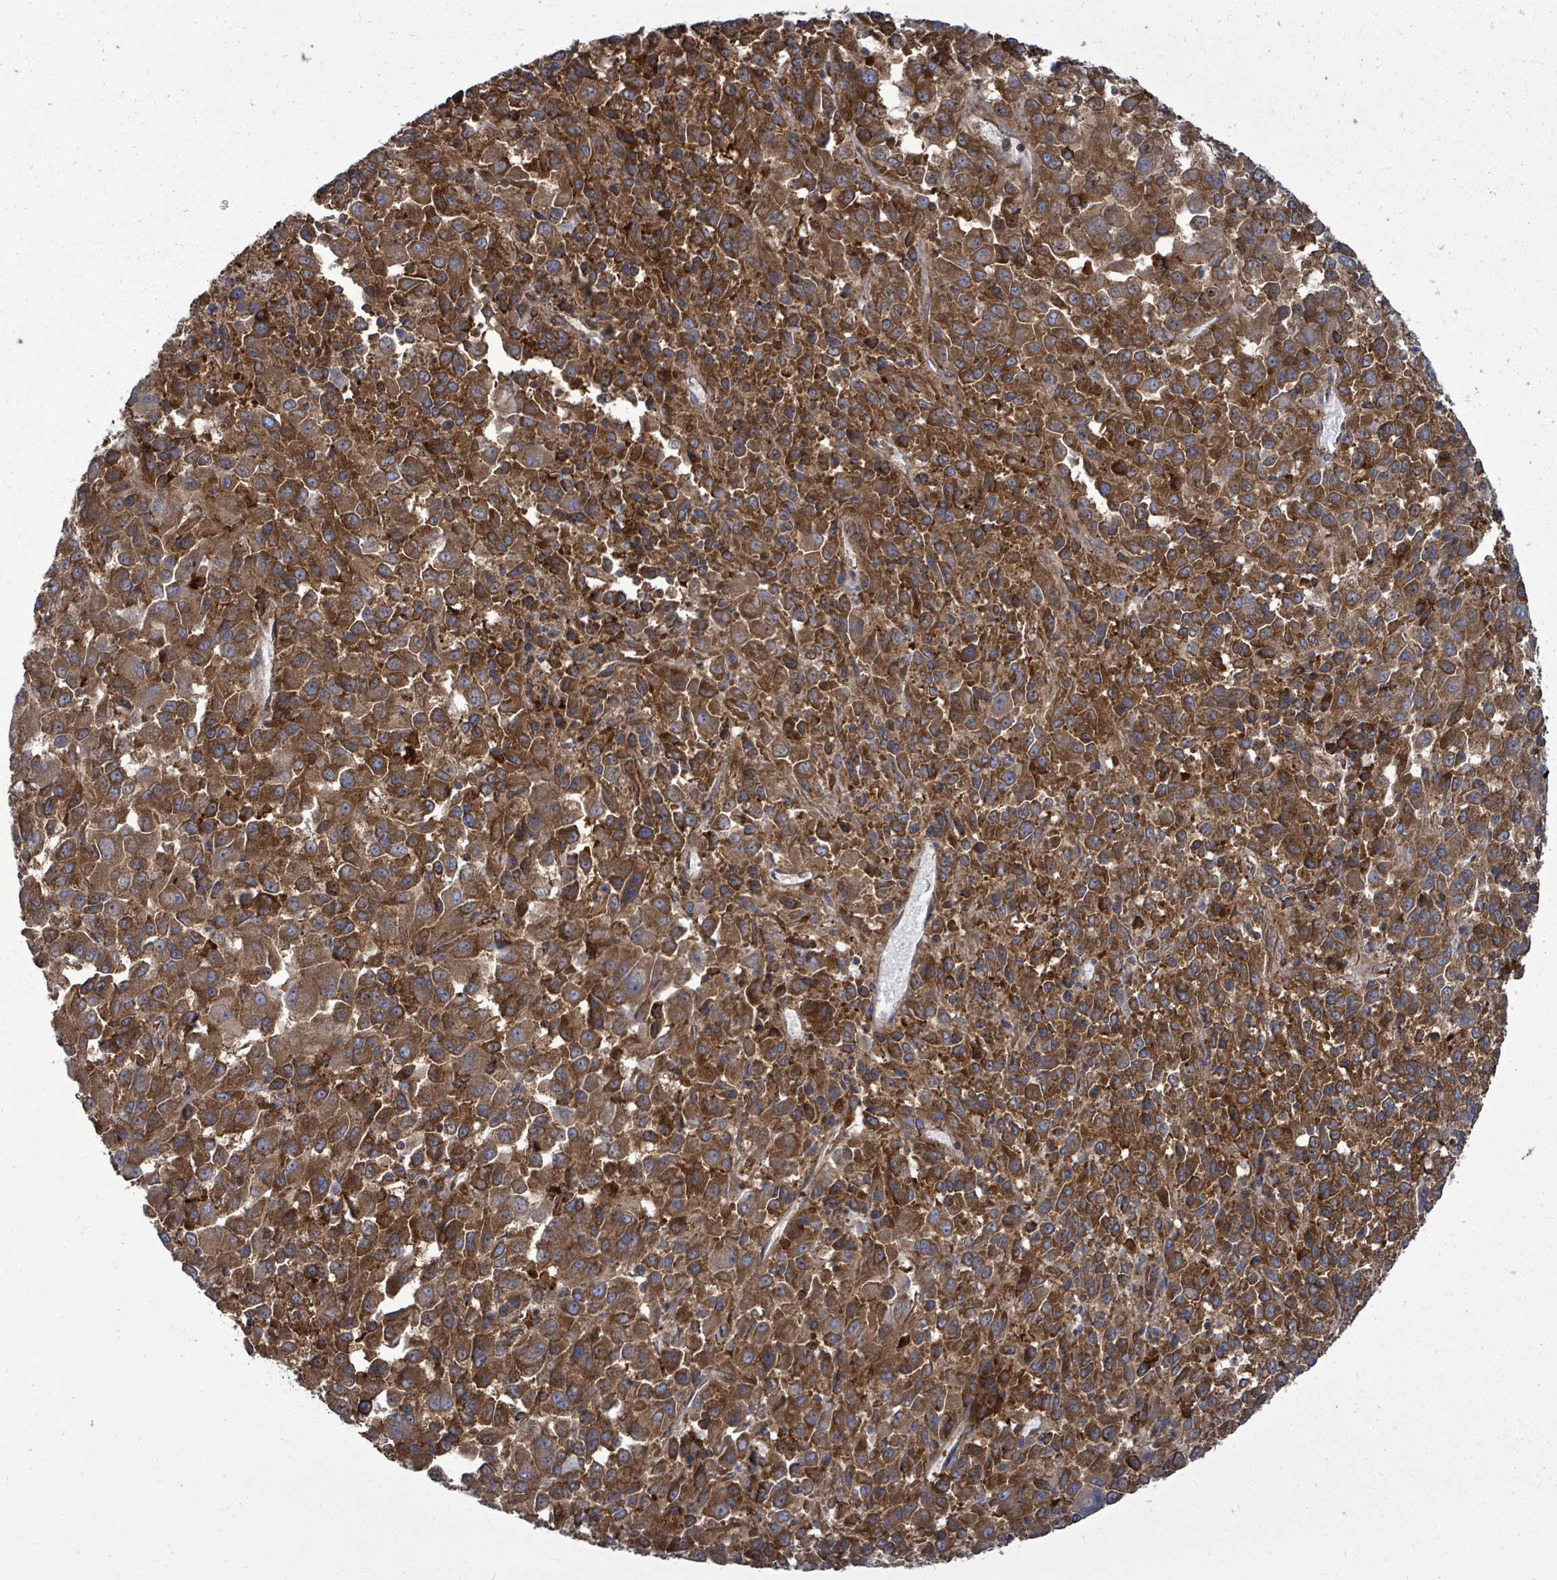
{"staining": {"intensity": "strong", "quantity": ">75%", "location": "cytoplasmic/membranous"}, "tissue": "melanoma", "cell_type": "Tumor cells", "image_type": "cancer", "snomed": [{"axis": "morphology", "description": "Malignant melanoma, Metastatic site"}, {"axis": "topography", "description": "Lung"}], "caption": "A high-resolution histopathology image shows immunohistochemistry (IHC) staining of melanoma, which demonstrates strong cytoplasmic/membranous positivity in approximately >75% of tumor cells.", "gene": "EIF3C", "patient": {"sex": "male", "age": 64}}